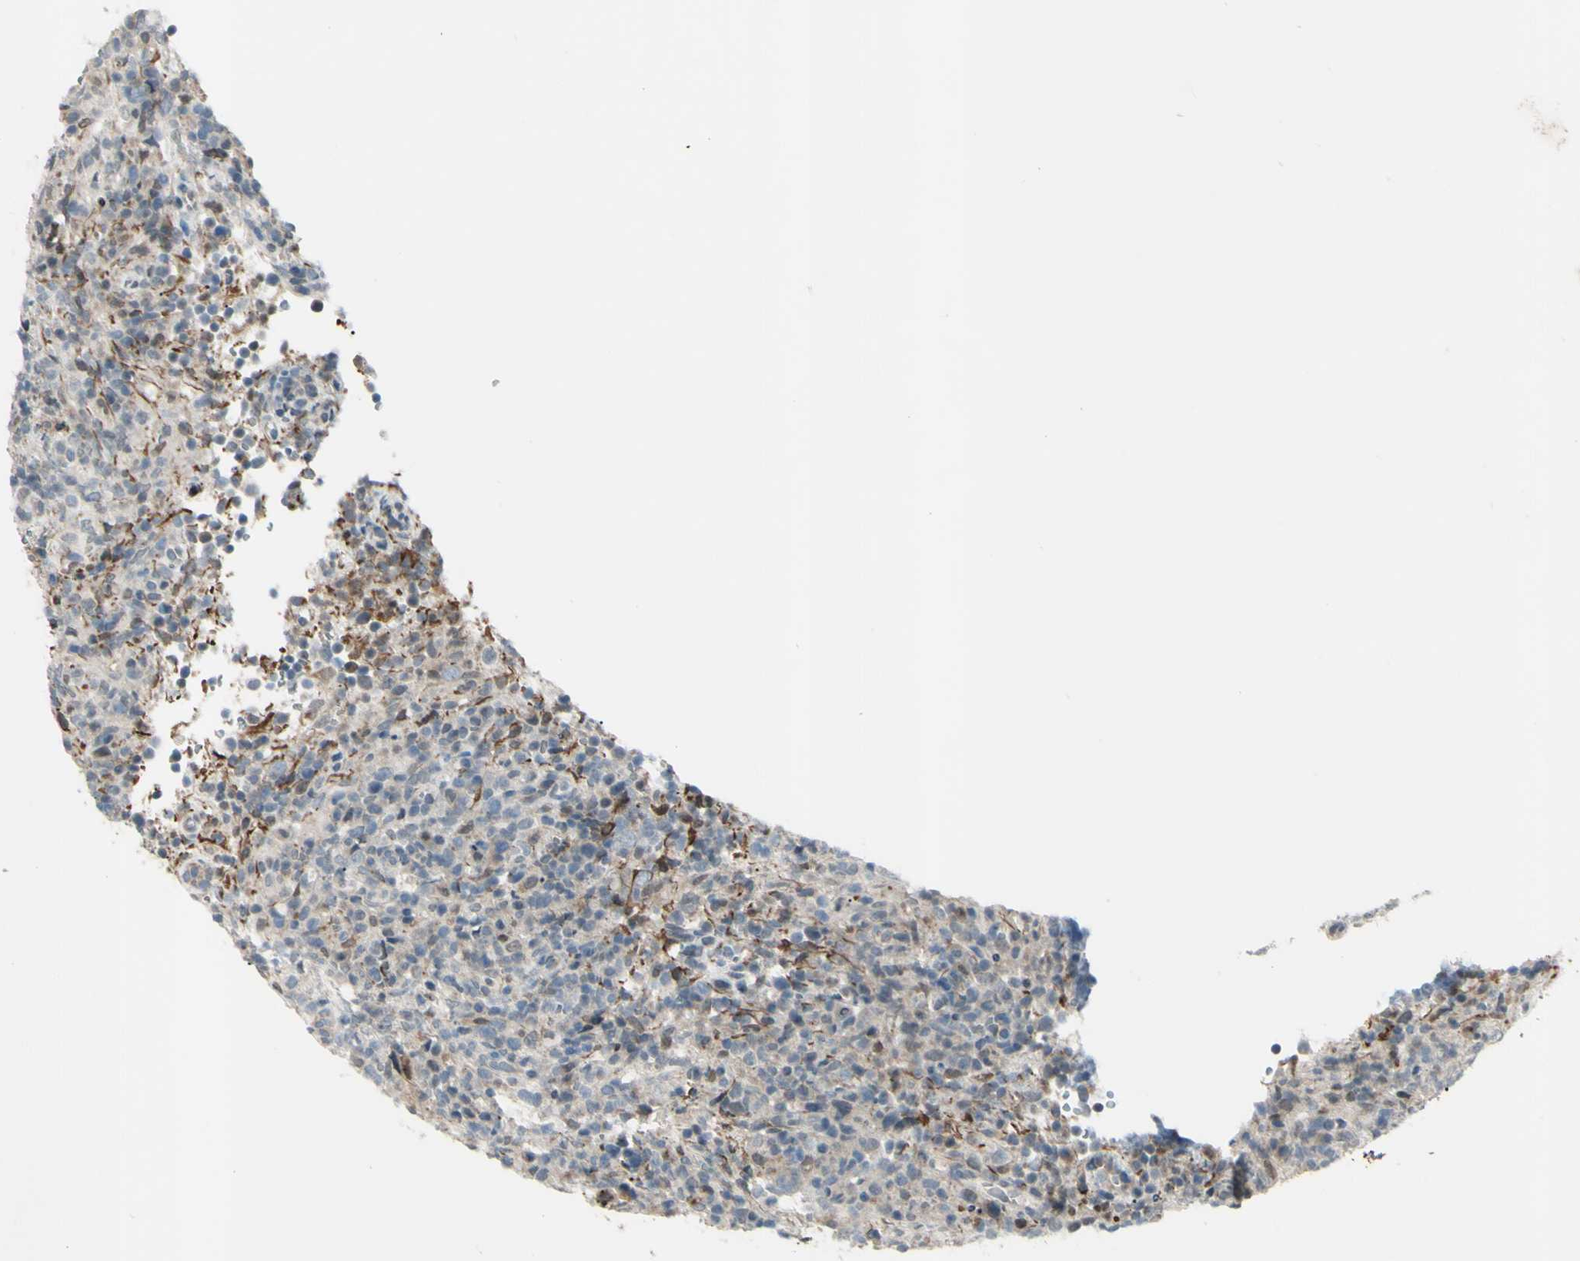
{"staining": {"intensity": "negative", "quantity": "none", "location": "none"}, "tissue": "lymphoma", "cell_type": "Tumor cells", "image_type": "cancer", "snomed": [{"axis": "morphology", "description": "Malignant lymphoma, non-Hodgkin's type, High grade"}, {"axis": "topography", "description": "Lymph node"}], "caption": "Immunohistochemistry (IHC) photomicrograph of human malignant lymphoma, non-Hodgkin's type (high-grade) stained for a protein (brown), which shows no staining in tumor cells.", "gene": "FGFR2", "patient": {"sex": "female", "age": 76}}